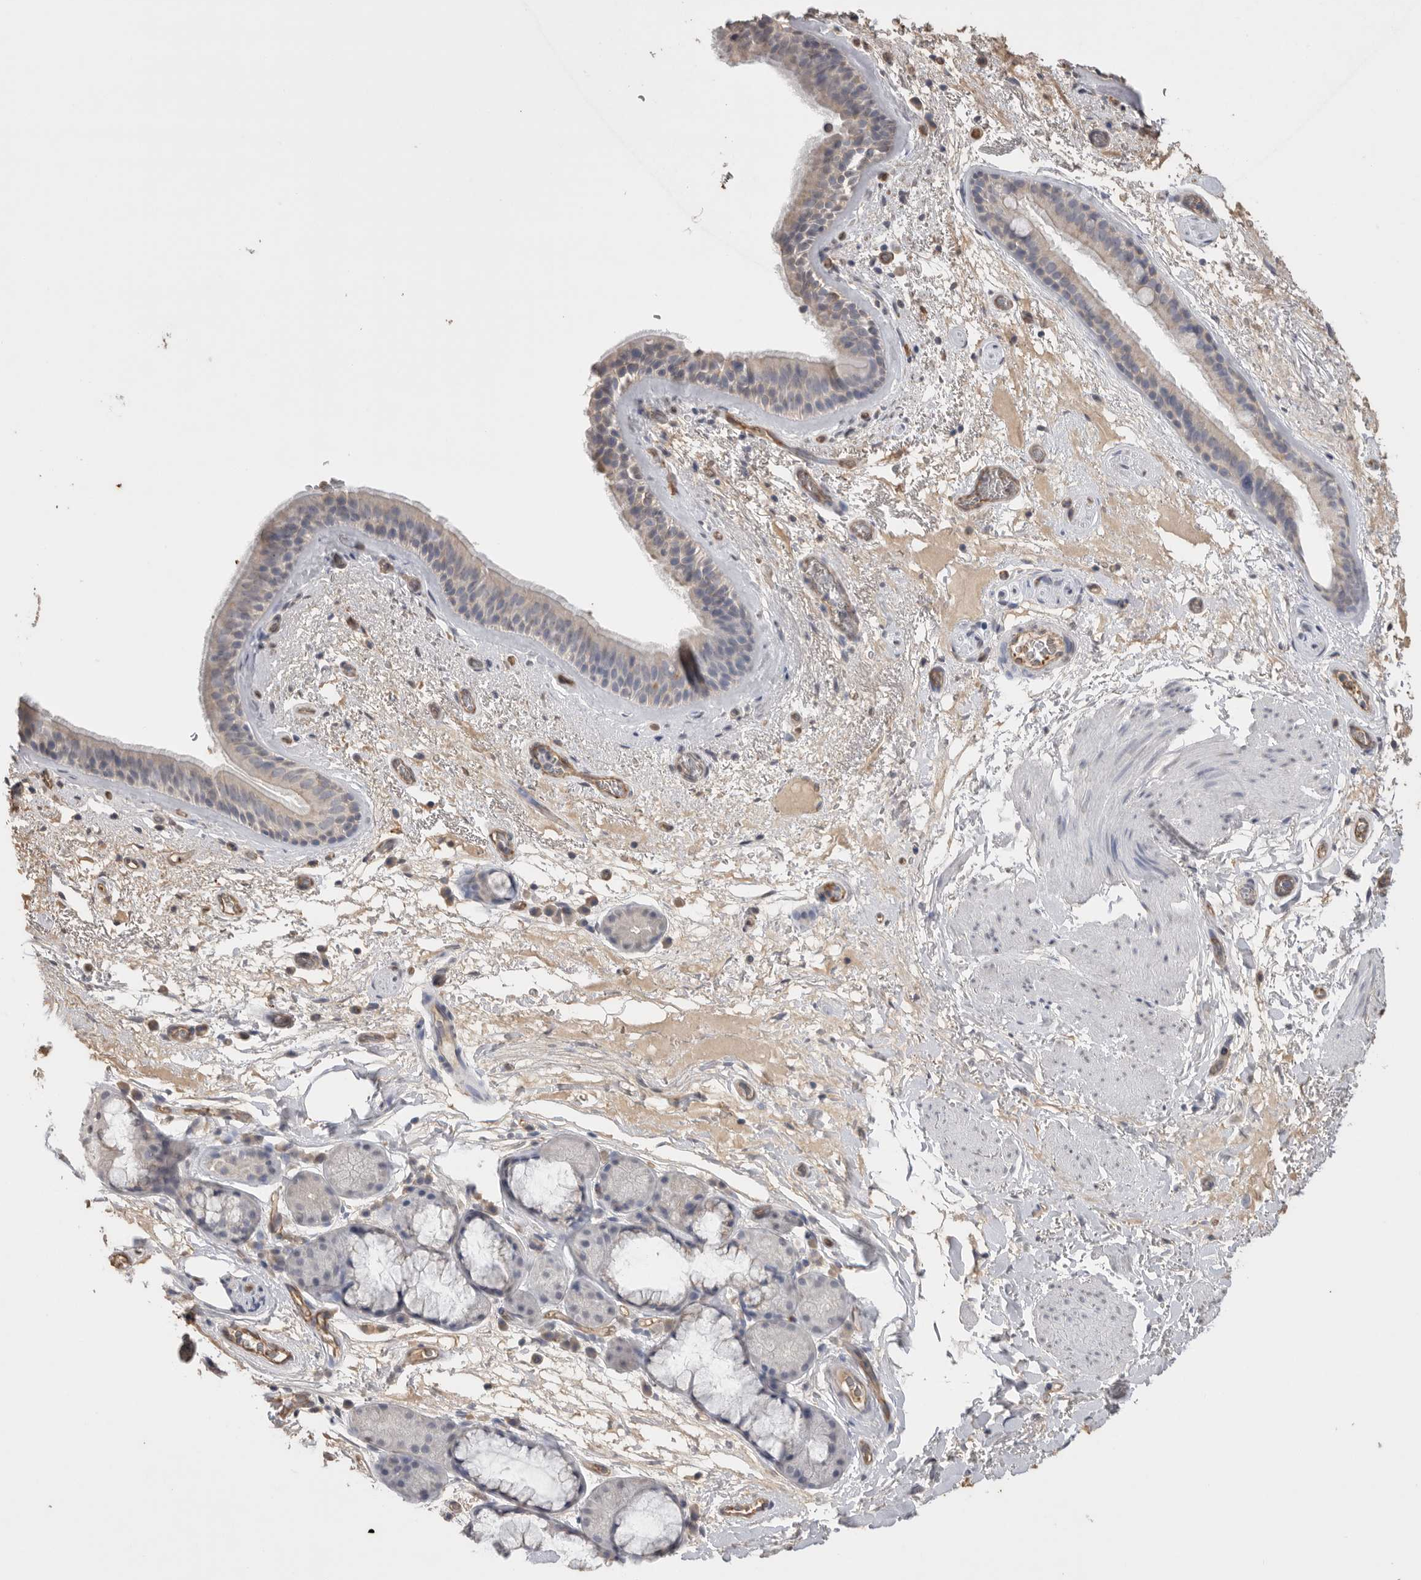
{"staining": {"intensity": "negative", "quantity": "none", "location": "none"}, "tissue": "bronchus", "cell_type": "Respiratory epithelial cells", "image_type": "normal", "snomed": [{"axis": "morphology", "description": "Normal tissue, NOS"}, {"axis": "topography", "description": "Cartilage tissue"}], "caption": "A histopathology image of human bronchus is negative for staining in respiratory epithelial cells.", "gene": "IL27", "patient": {"sex": "female", "age": 63}}